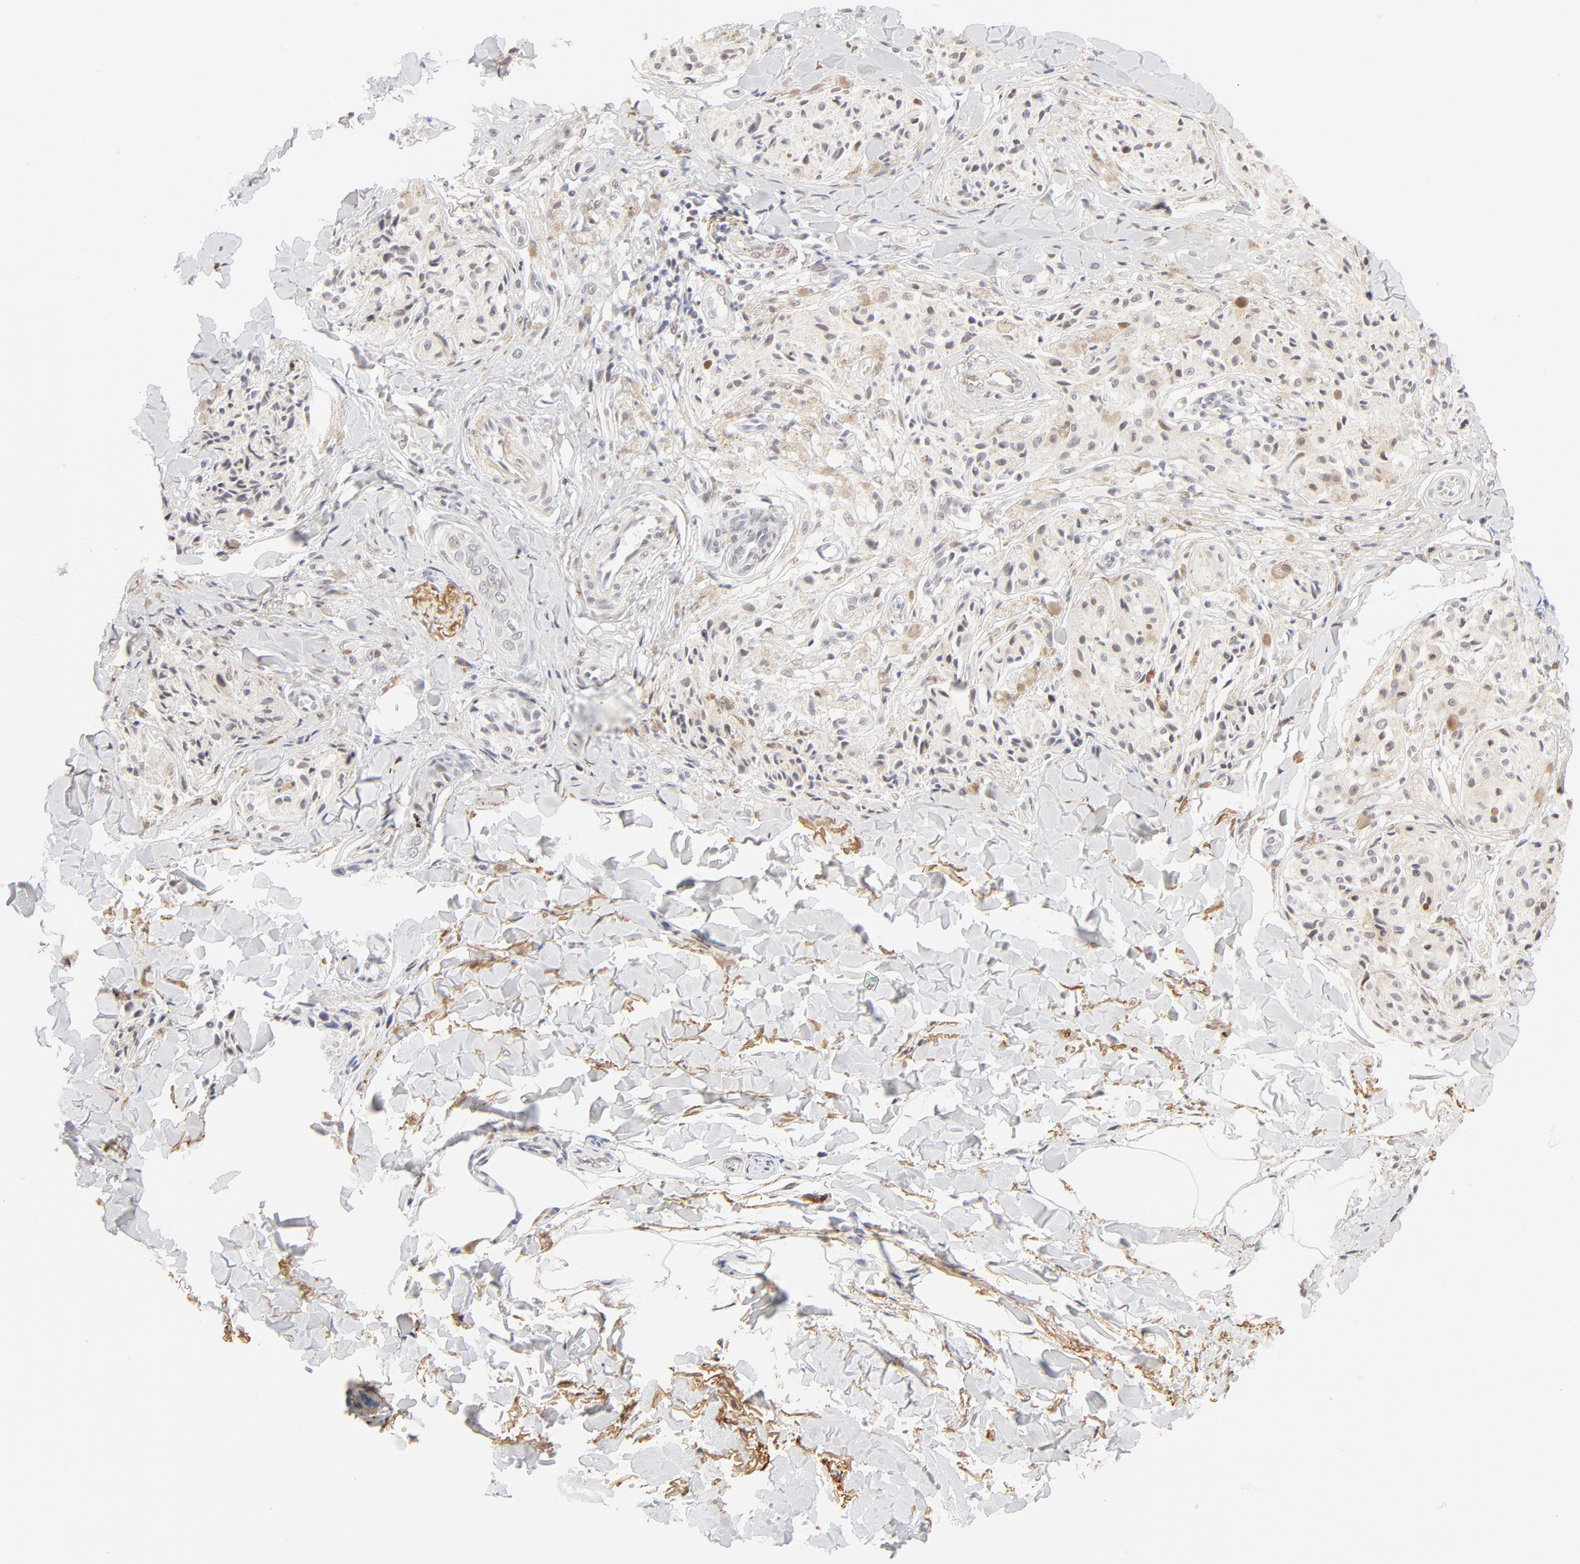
{"staining": {"intensity": "negative", "quantity": "none", "location": "none"}, "tissue": "melanoma", "cell_type": "Tumor cells", "image_type": "cancer", "snomed": [{"axis": "morphology", "description": "Malignant melanoma, Metastatic site"}, {"axis": "topography", "description": "Skin"}], "caption": "Photomicrograph shows no protein positivity in tumor cells of melanoma tissue.", "gene": "PBX1", "patient": {"sex": "female", "age": 66}}